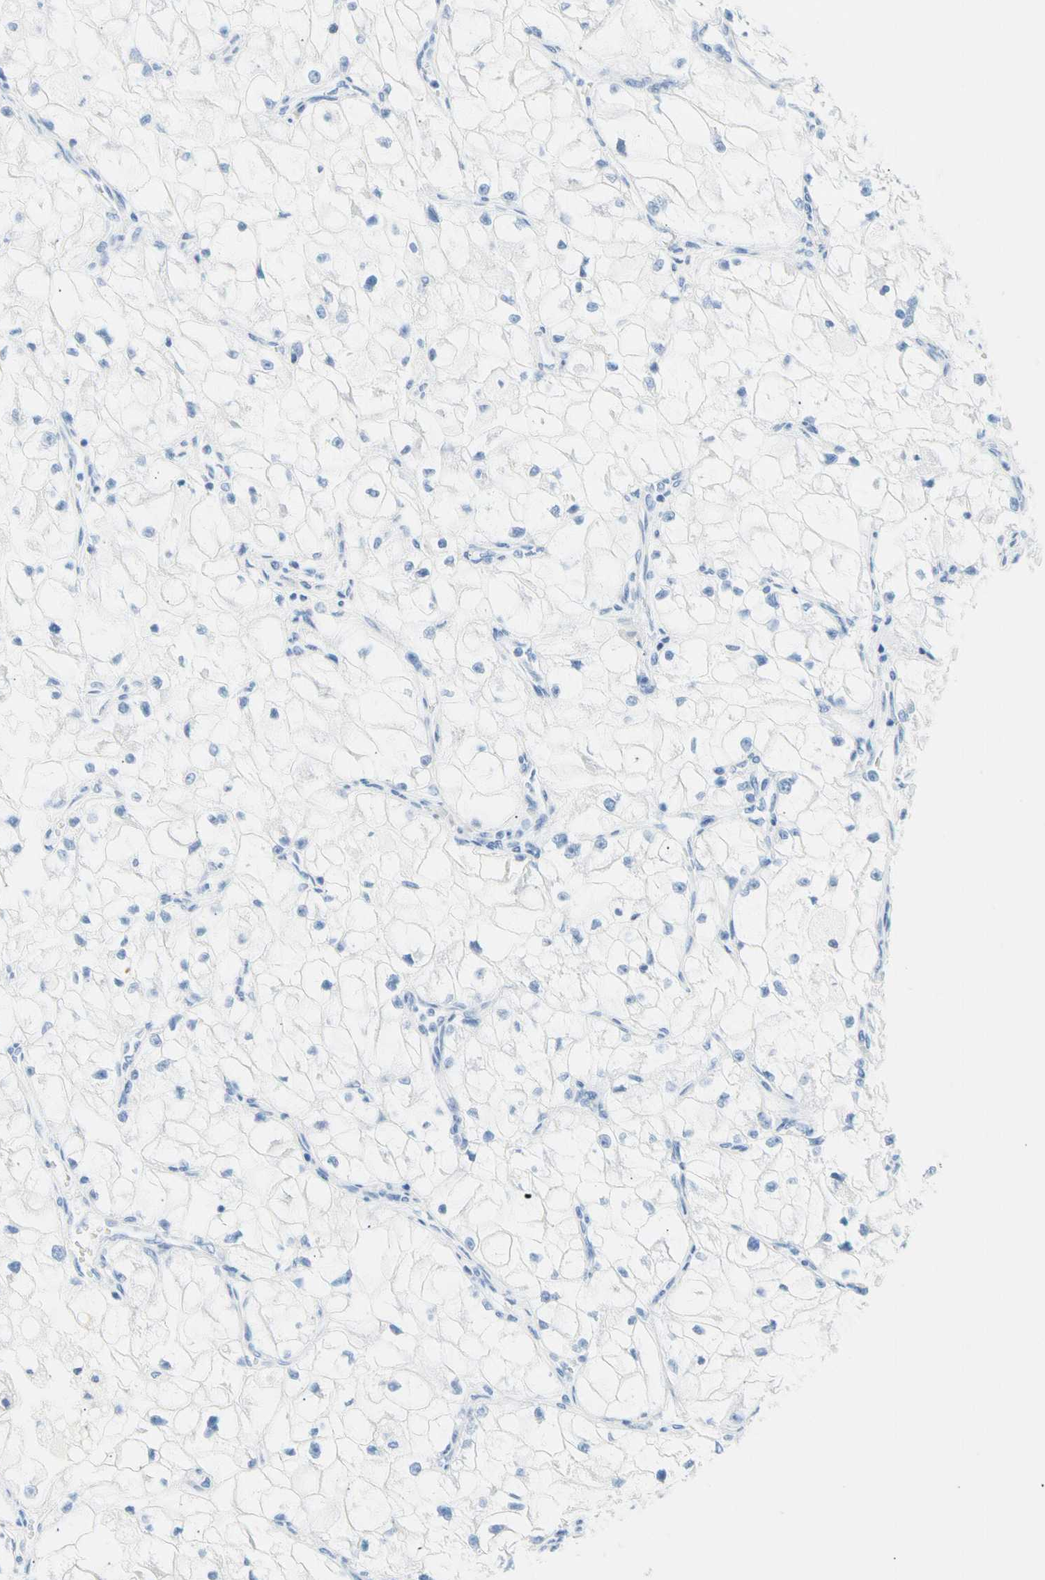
{"staining": {"intensity": "negative", "quantity": "none", "location": "none"}, "tissue": "renal cancer", "cell_type": "Tumor cells", "image_type": "cancer", "snomed": [{"axis": "morphology", "description": "Adenocarcinoma, NOS"}, {"axis": "topography", "description": "Kidney"}], "caption": "An IHC image of renal cancer (adenocarcinoma) is shown. There is no staining in tumor cells of renal cancer (adenocarcinoma).", "gene": "CEL", "patient": {"sex": "female", "age": 70}}